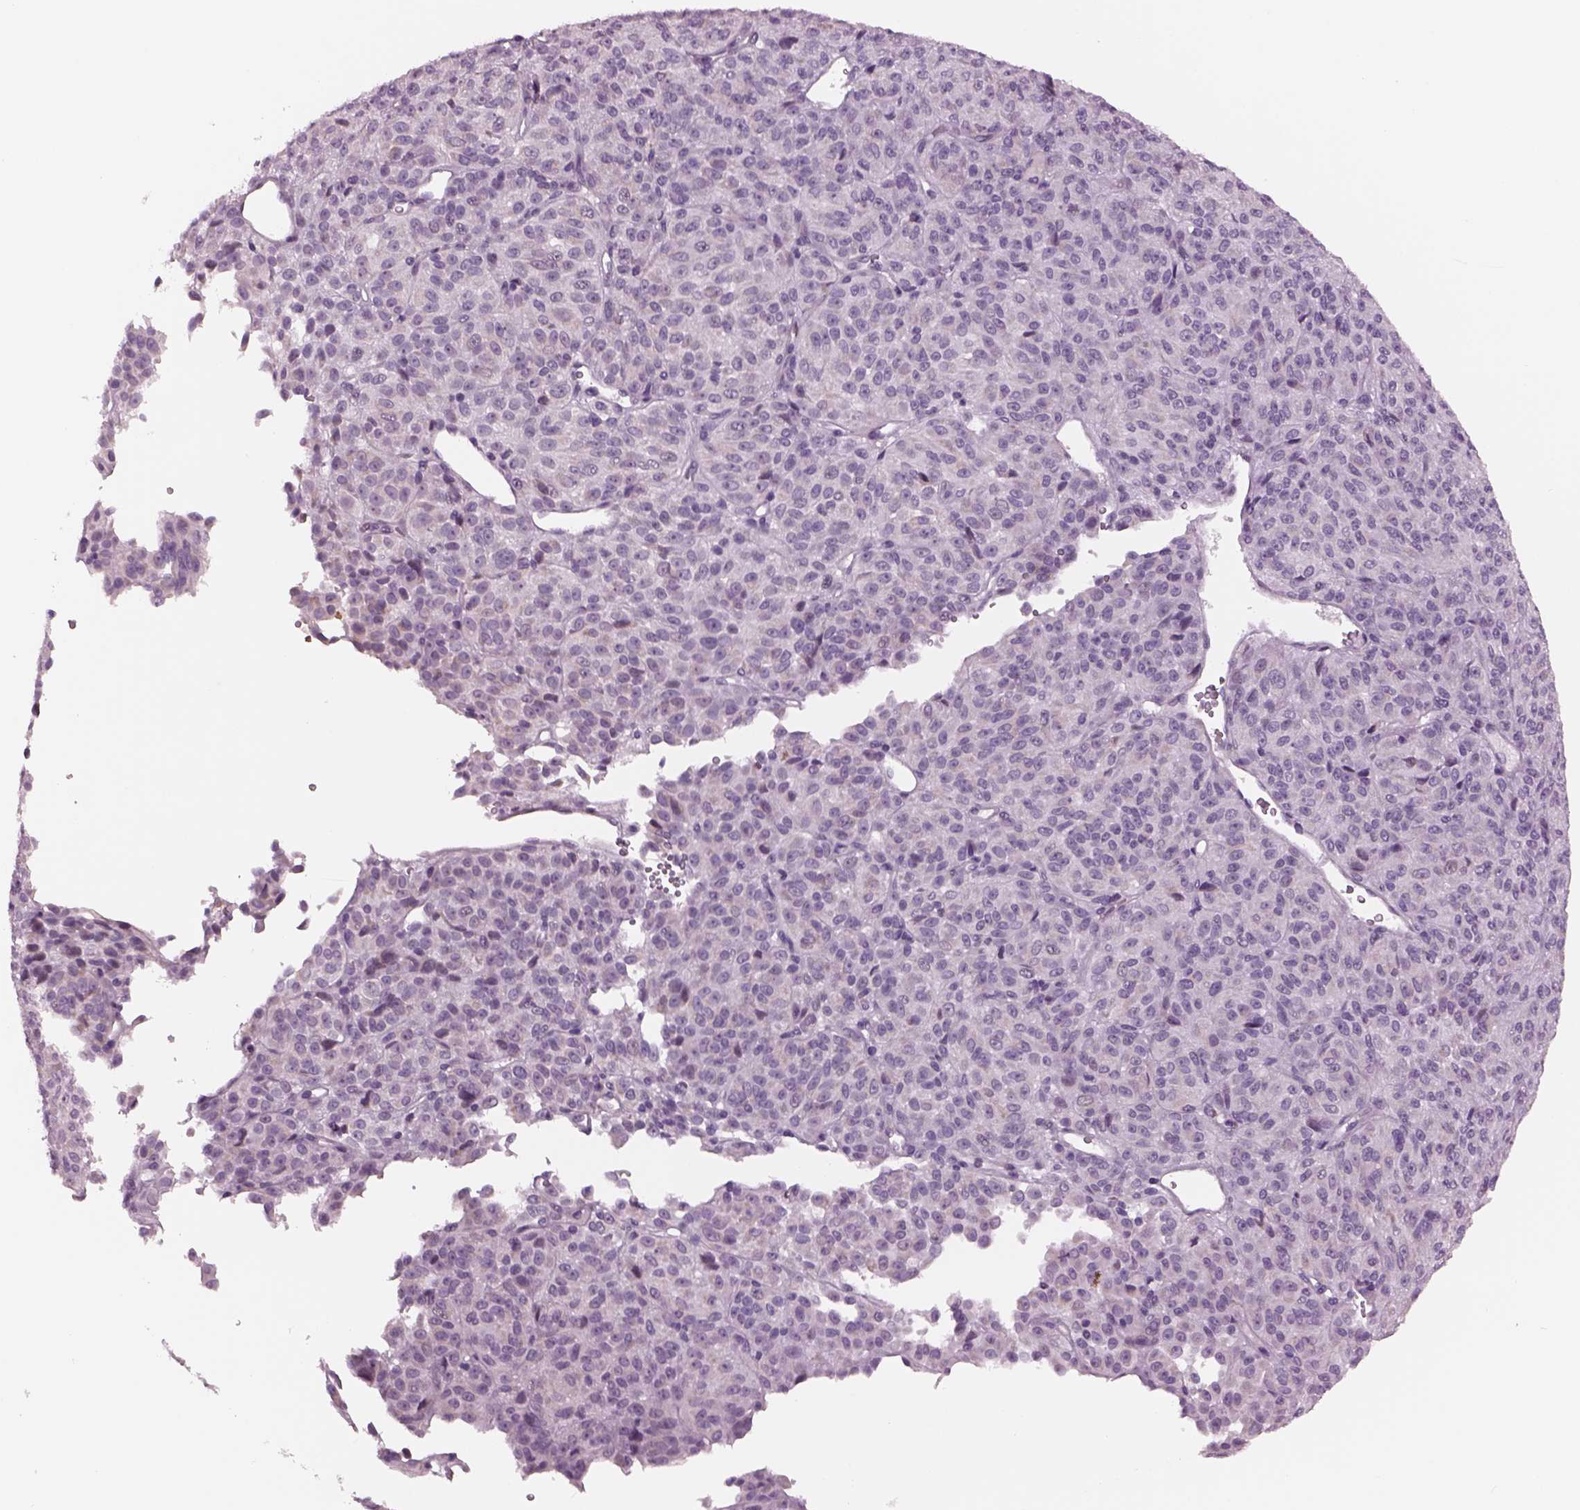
{"staining": {"intensity": "negative", "quantity": "none", "location": "none"}, "tissue": "melanoma", "cell_type": "Tumor cells", "image_type": "cancer", "snomed": [{"axis": "morphology", "description": "Malignant melanoma, Metastatic site"}, {"axis": "topography", "description": "Brain"}], "caption": "IHC of human malignant melanoma (metastatic site) demonstrates no positivity in tumor cells.", "gene": "CYLC1", "patient": {"sex": "female", "age": 56}}